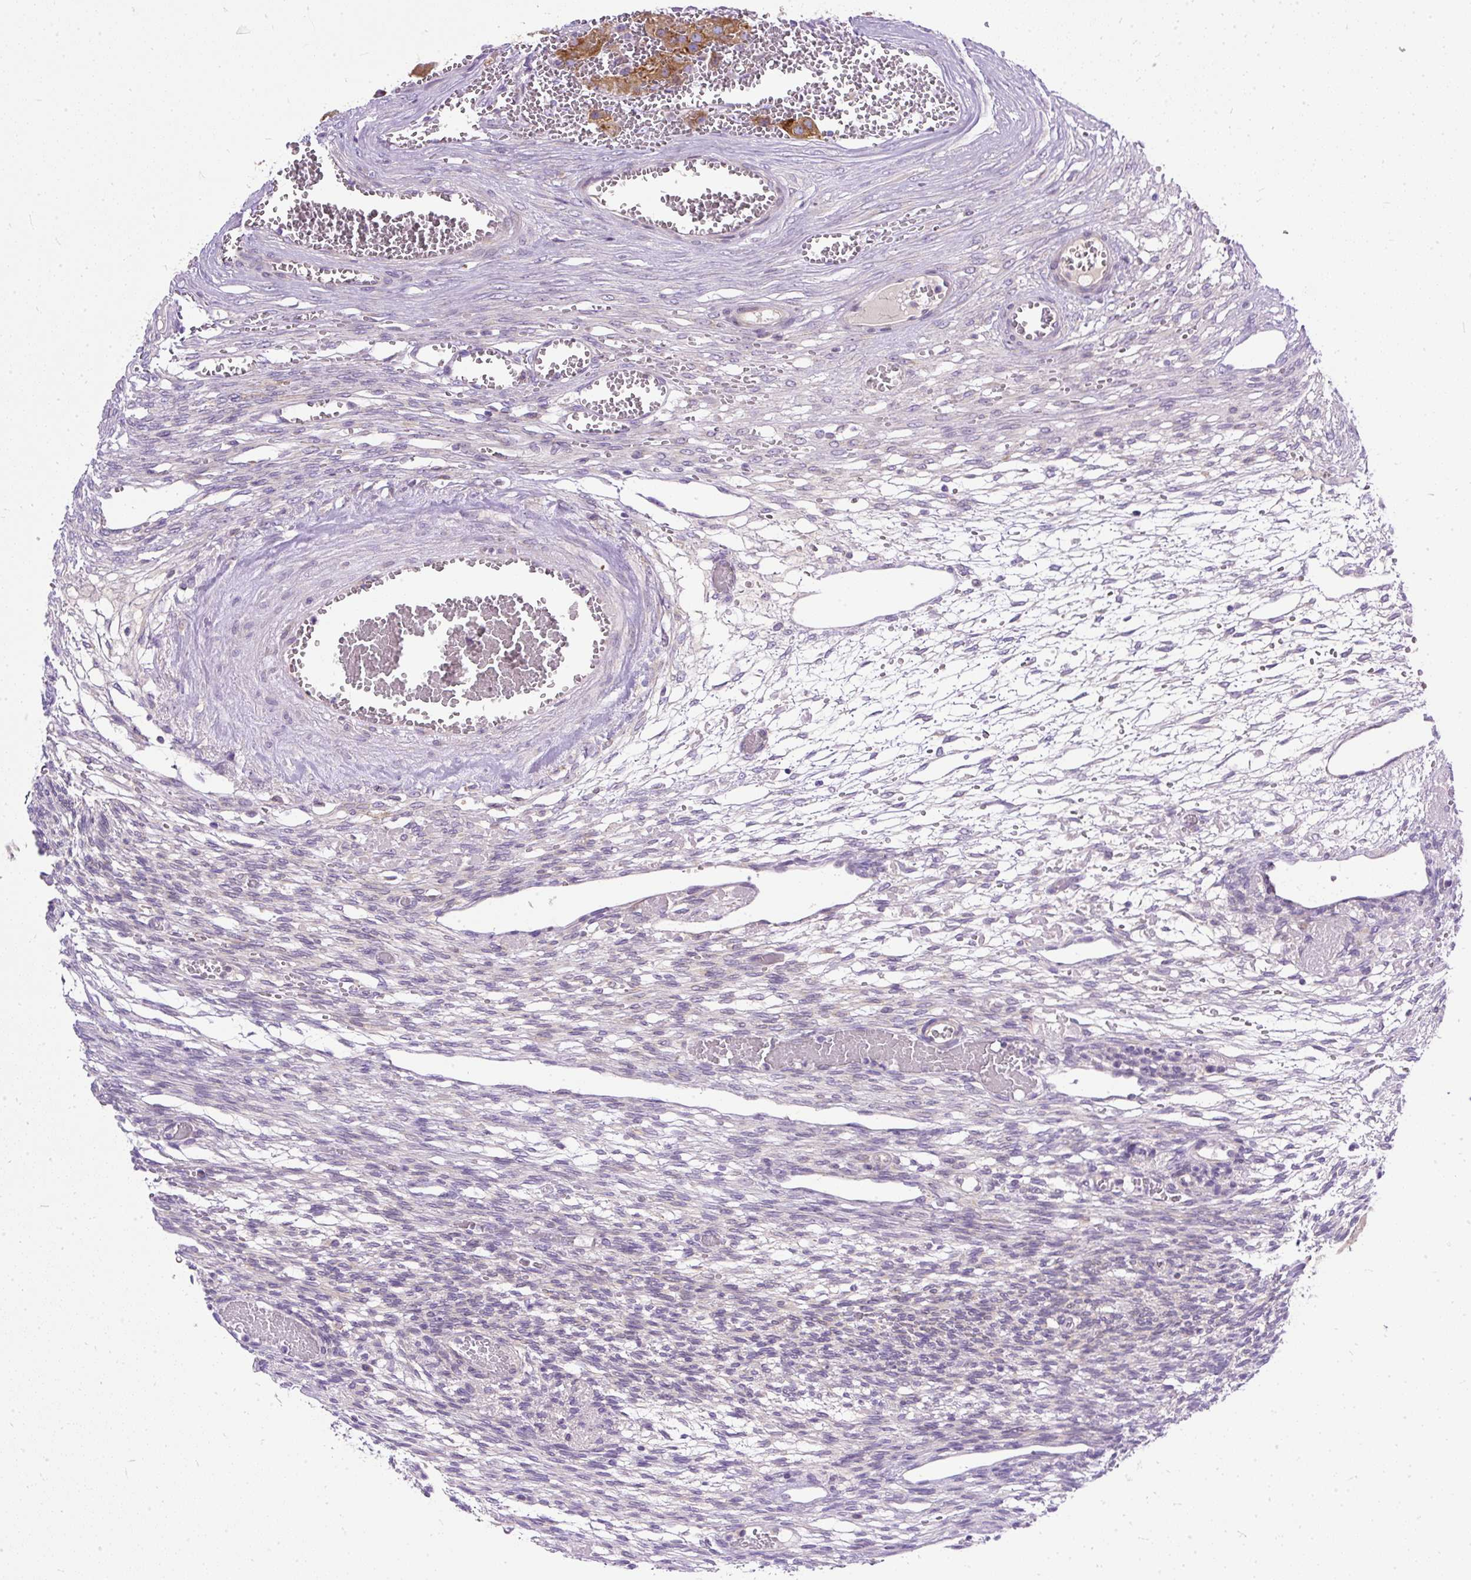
{"staining": {"intensity": "weak", "quantity": "25%-75%", "location": "cytoplasmic/membranous"}, "tissue": "ovary", "cell_type": "Follicle cells", "image_type": "normal", "snomed": [{"axis": "morphology", "description": "Normal tissue, NOS"}, {"axis": "topography", "description": "Ovary"}], "caption": "Immunohistochemical staining of benign ovary exhibits low levels of weak cytoplasmic/membranous expression in approximately 25%-75% of follicle cells.", "gene": "AMFR", "patient": {"sex": "female", "age": 67}}